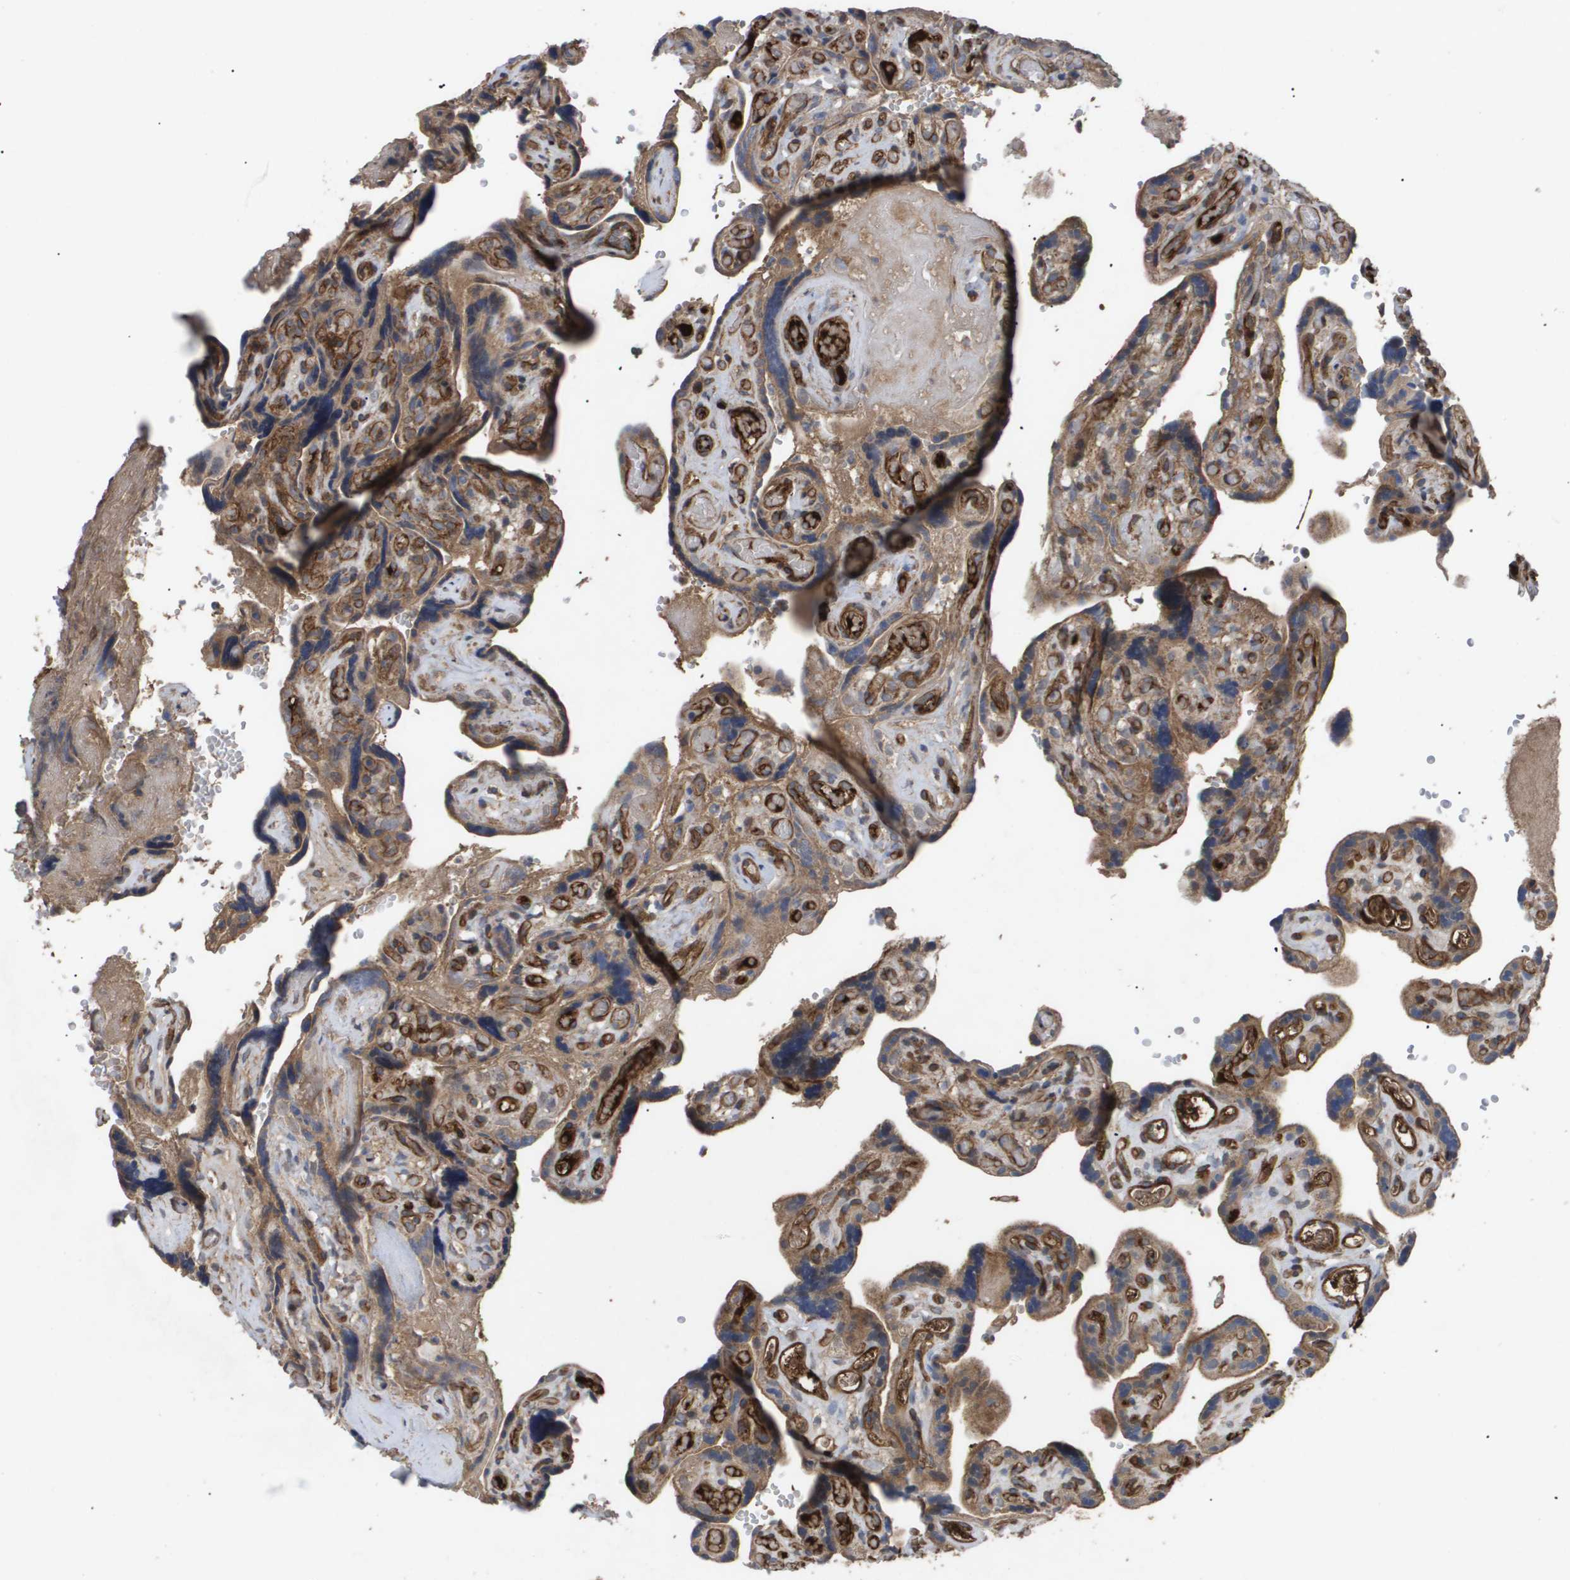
{"staining": {"intensity": "moderate", "quantity": ">75%", "location": "cytoplasmic/membranous"}, "tissue": "placenta", "cell_type": "Trophoblastic cells", "image_type": "normal", "snomed": [{"axis": "morphology", "description": "Normal tissue, NOS"}, {"axis": "topography", "description": "Placenta"}], "caption": "About >75% of trophoblastic cells in benign placenta demonstrate moderate cytoplasmic/membranous protein staining as visualized by brown immunohistochemical staining.", "gene": "TNS1", "patient": {"sex": "female", "age": 30}}